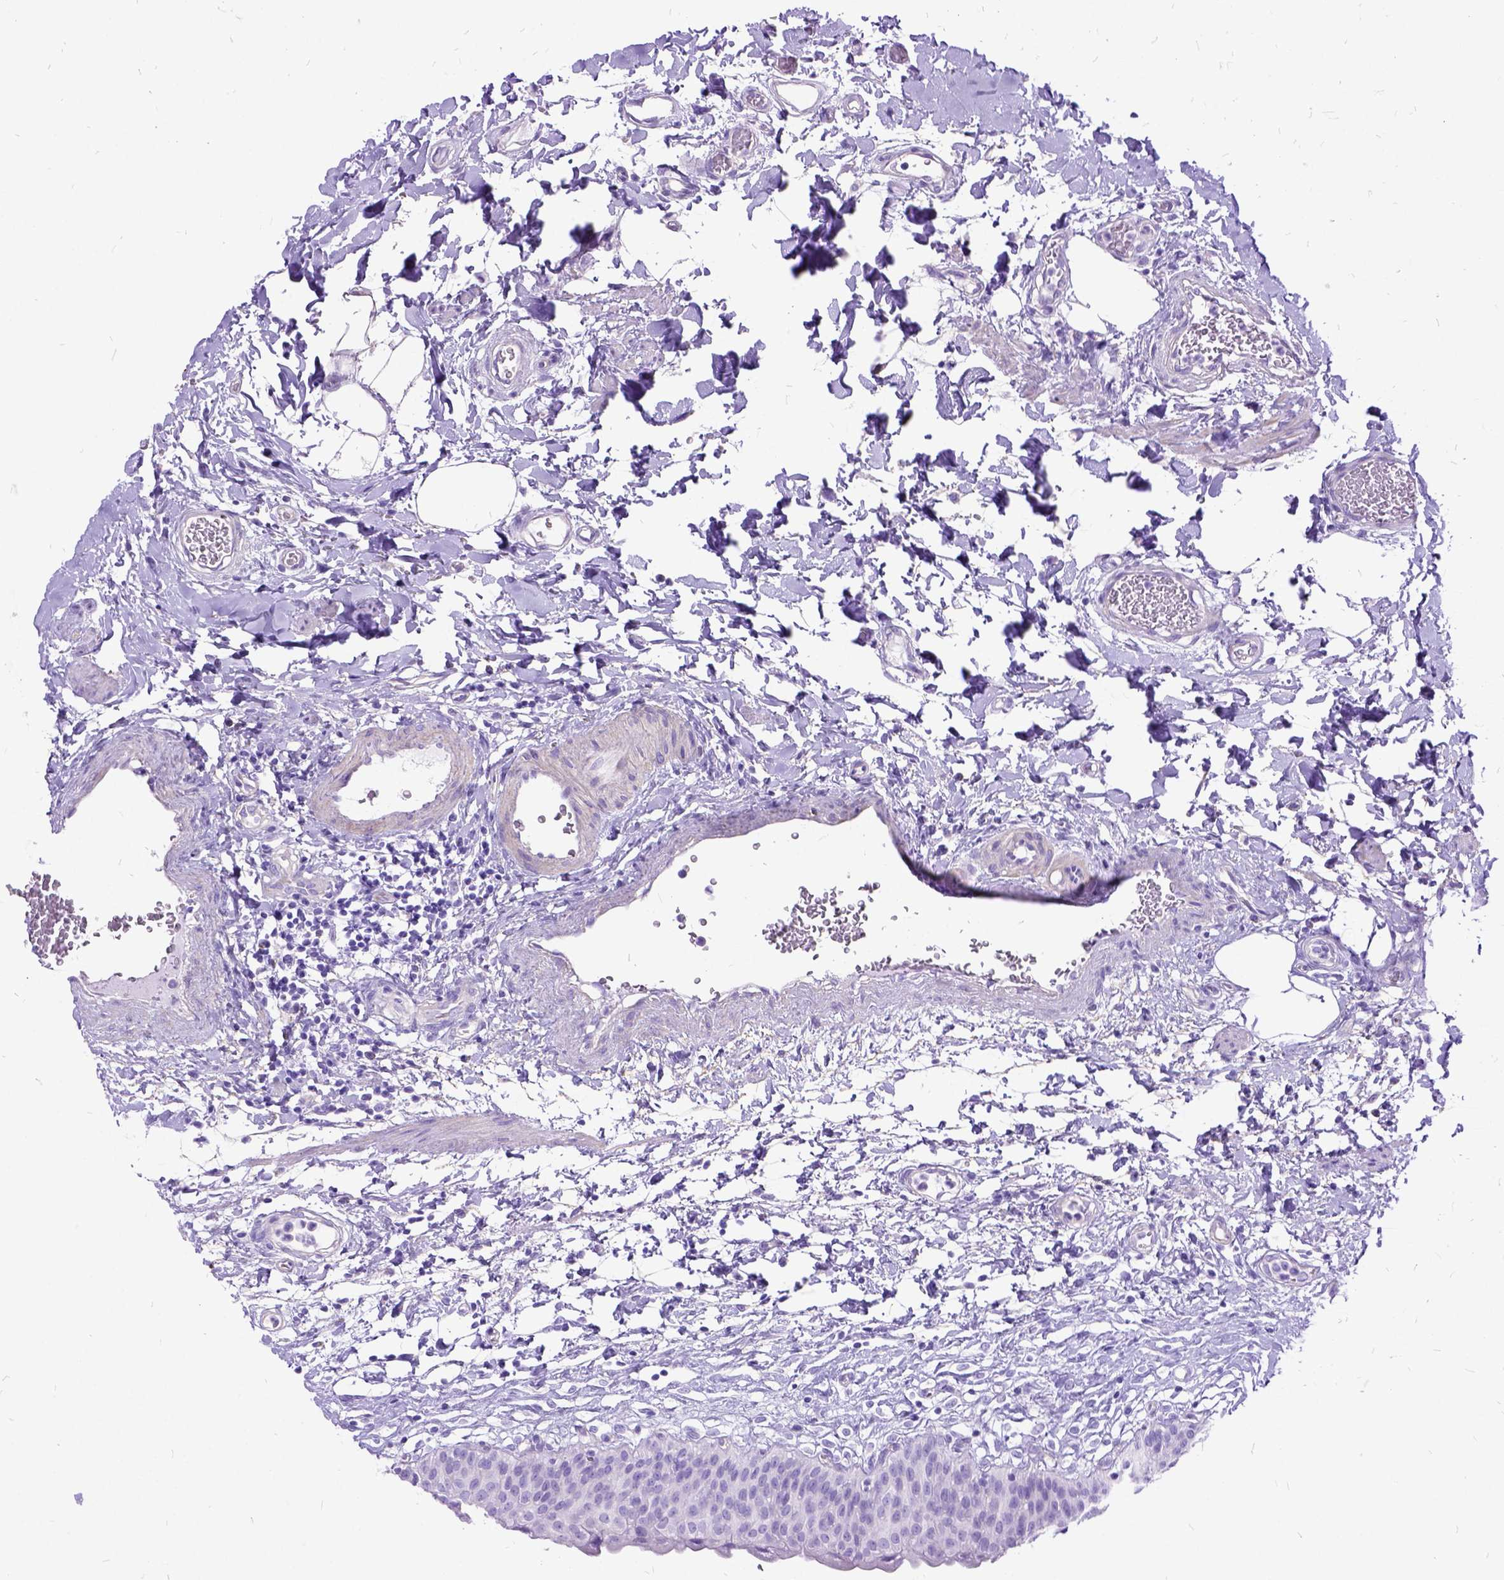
{"staining": {"intensity": "negative", "quantity": "none", "location": "none"}, "tissue": "urinary bladder", "cell_type": "Urothelial cells", "image_type": "normal", "snomed": [{"axis": "morphology", "description": "Normal tissue, NOS"}, {"axis": "topography", "description": "Urinary bladder"}], "caption": "IHC photomicrograph of normal urinary bladder: urinary bladder stained with DAB (3,3'-diaminobenzidine) reveals no significant protein staining in urothelial cells.", "gene": "ARL9", "patient": {"sex": "male", "age": 55}}